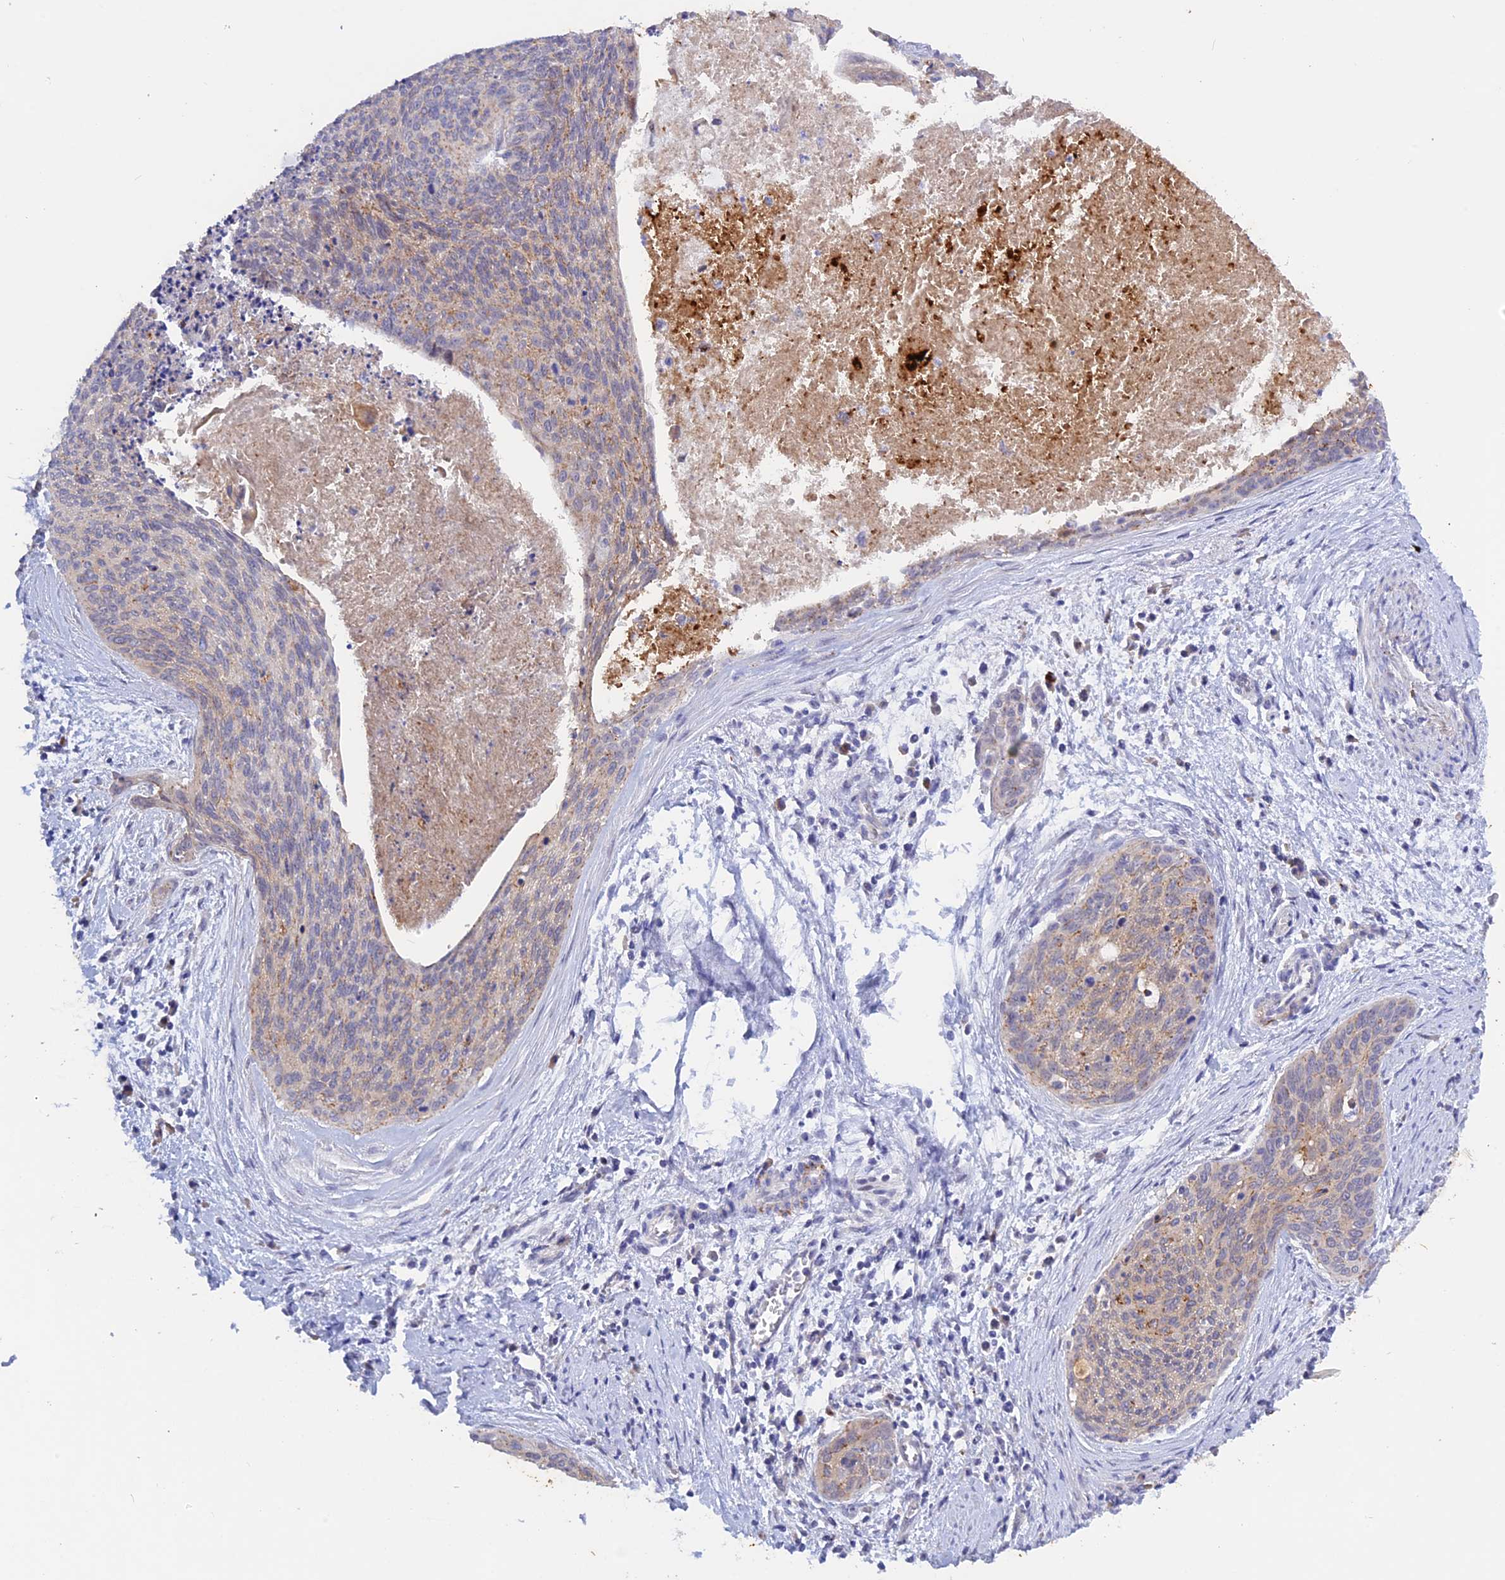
{"staining": {"intensity": "weak", "quantity": "25%-75%", "location": "cytoplasmic/membranous"}, "tissue": "cervical cancer", "cell_type": "Tumor cells", "image_type": "cancer", "snomed": [{"axis": "morphology", "description": "Squamous cell carcinoma, NOS"}, {"axis": "topography", "description": "Cervix"}], "caption": "Human cervical squamous cell carcinoma stained with a protein marker exhibits weak staining in tumor cells.", "gene": "GK5", "patient": {"sex": "female", "age": 55}}